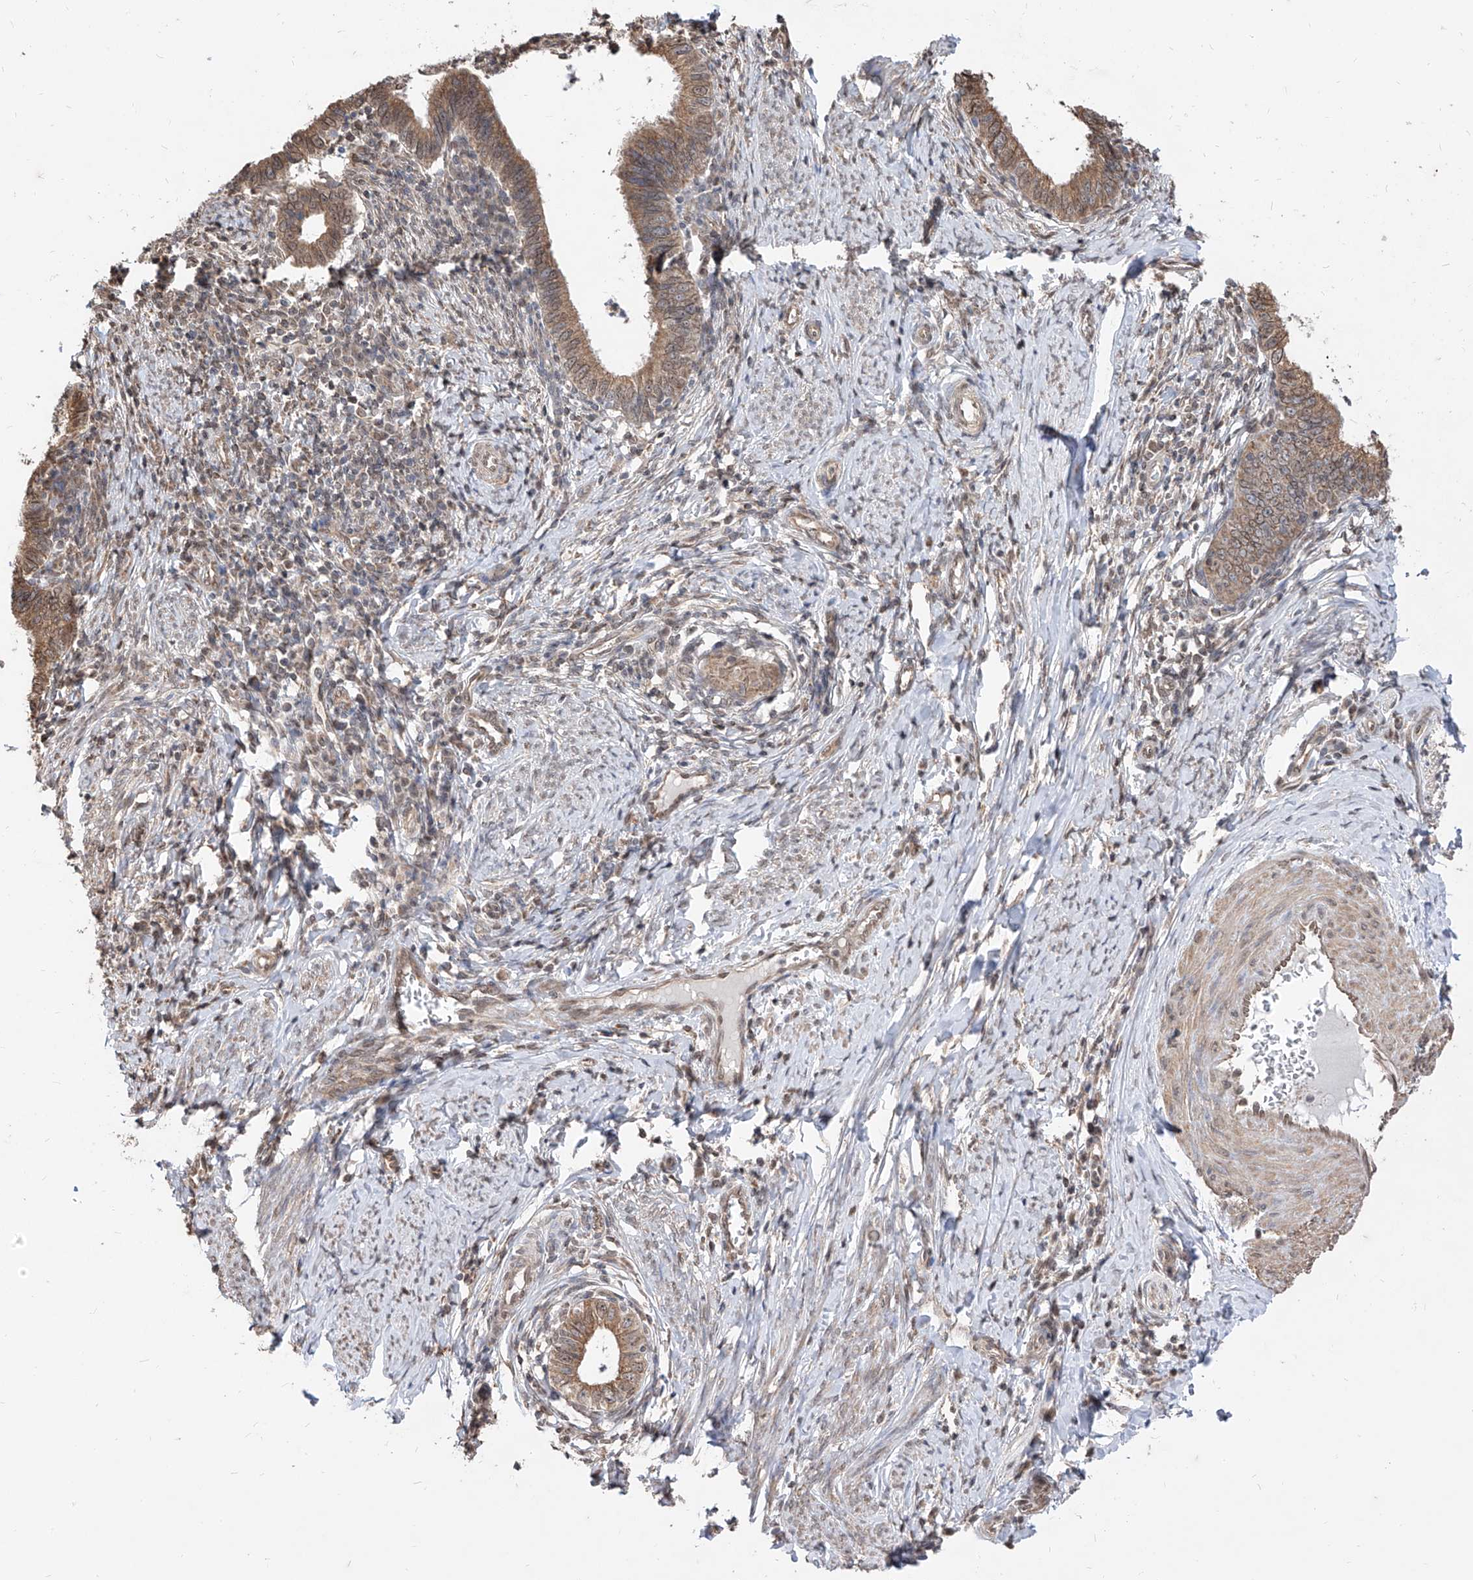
{"staining": {"intensity": "moderate", "quantity": ">75%", "location": "cytoplasmic/membranous"}, "tissue": "cervical cancer", "cell_type": "Tumor cells", "image_type": "cancer", "snomed": [{"axis": "morphology", "description": "Adenocarcinoma, NOS"}, {"axis": "topography", "description": "Cervix"}], "caption": "Cervical adenocarcinoma stained with a protein marker displays moderate staining in tumor cells.", "gene": "C8orf82", "patient": {"sex": "female", "age": 36}}